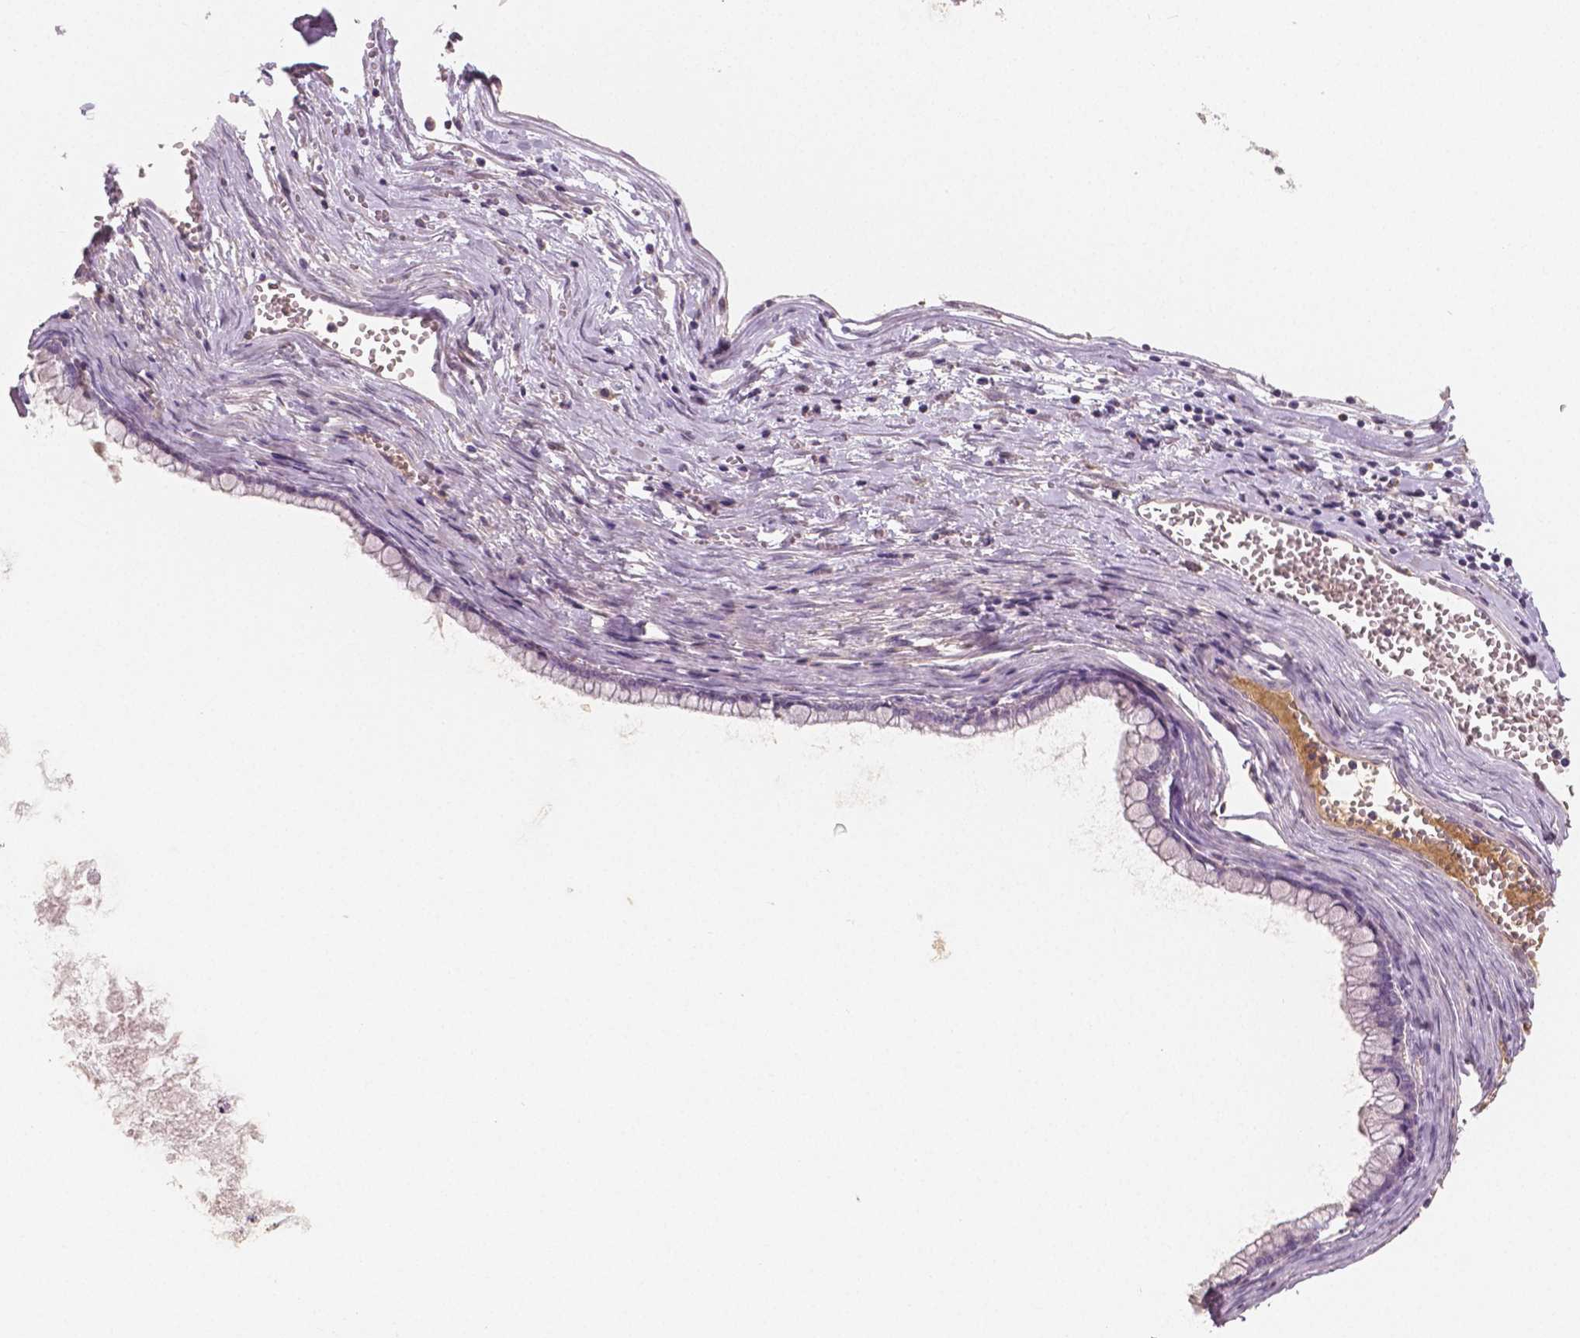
{"staining": {"intensity": "negative", "quantity": "none", "location": "none"}, "tissue": "ovarian cancer", "cell_type": "Tumor cells", "image_type": "cancer", "snomed": [{"axis": "morphology", "description": "Cystadenocarcinoma, mucinous, NOS"}, {"axis": "topography", "description": "Ovary"}], "caption": "High magnification brightfield microscopy of mucinous cystadenocarcinoma (ovarian) stained with DAB (brown) and counterstained with hematoxylin (blue): tumor cells show no significant staining.", "gene": "APOA4", "patient": {"sex": "female", "age": 67}}